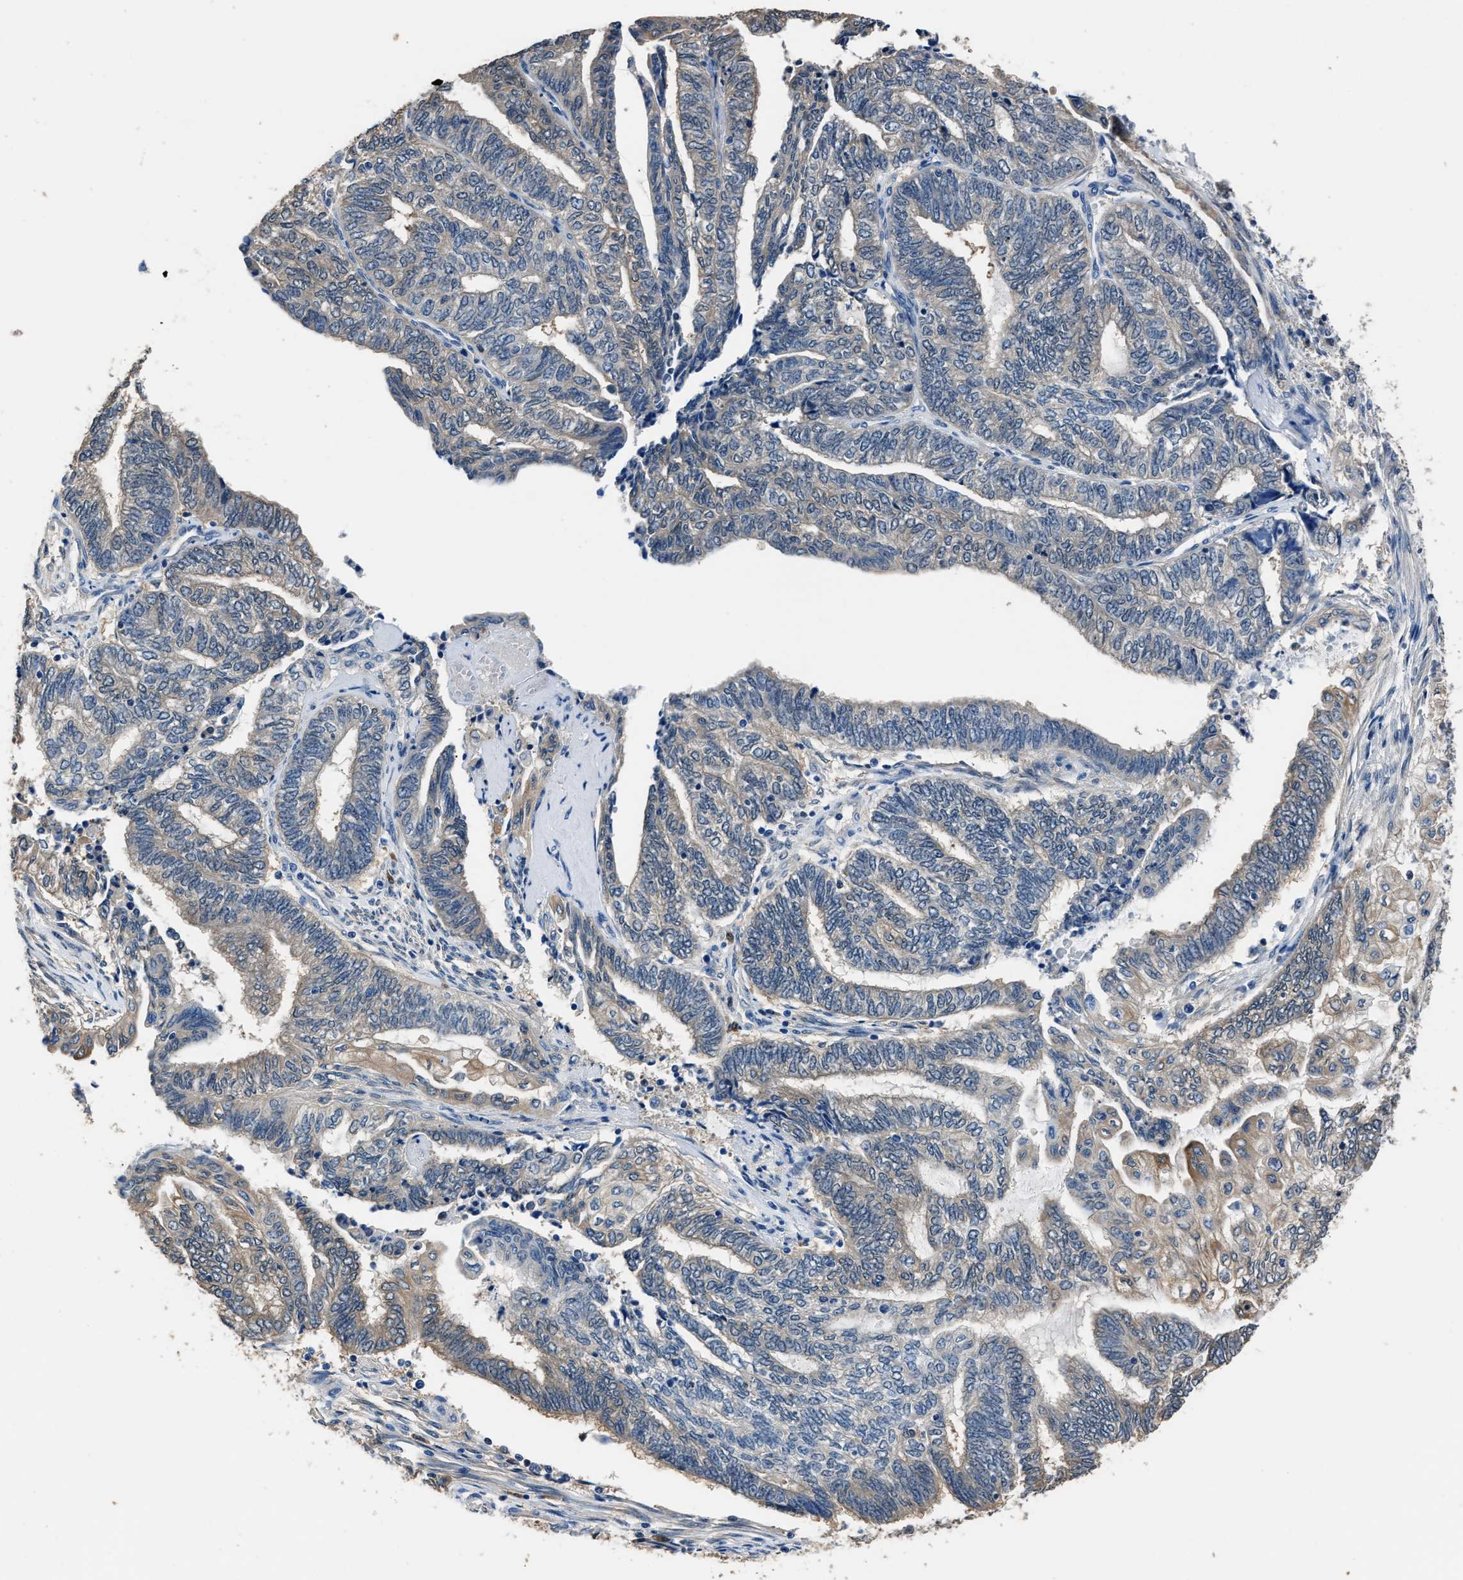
{"staining": {"intensity": "weak", "quantity": "25%-75%", "location": "cytoplasmic/membranous"}, "tissue": "endometrial cancer", "cell_type": "Tumor cells", "image_type": "cancer", "snomed": [{"axis": "morphology", "description": "Adenocarcinoma, NOS"}, {"axis": "topography", "description": "Uterus"}, {"axis": "topography", "description": "Endometrium"}], "caption": "Immunohistochemistry (IHC) of human adenocarcinoma (endometrial) displays low levels of weak cytoplasmic/membranous expression in about 25%-75% of tumor cells.", "gene": "GSTP1", "patient": {"sex": "female", "age": 70}}